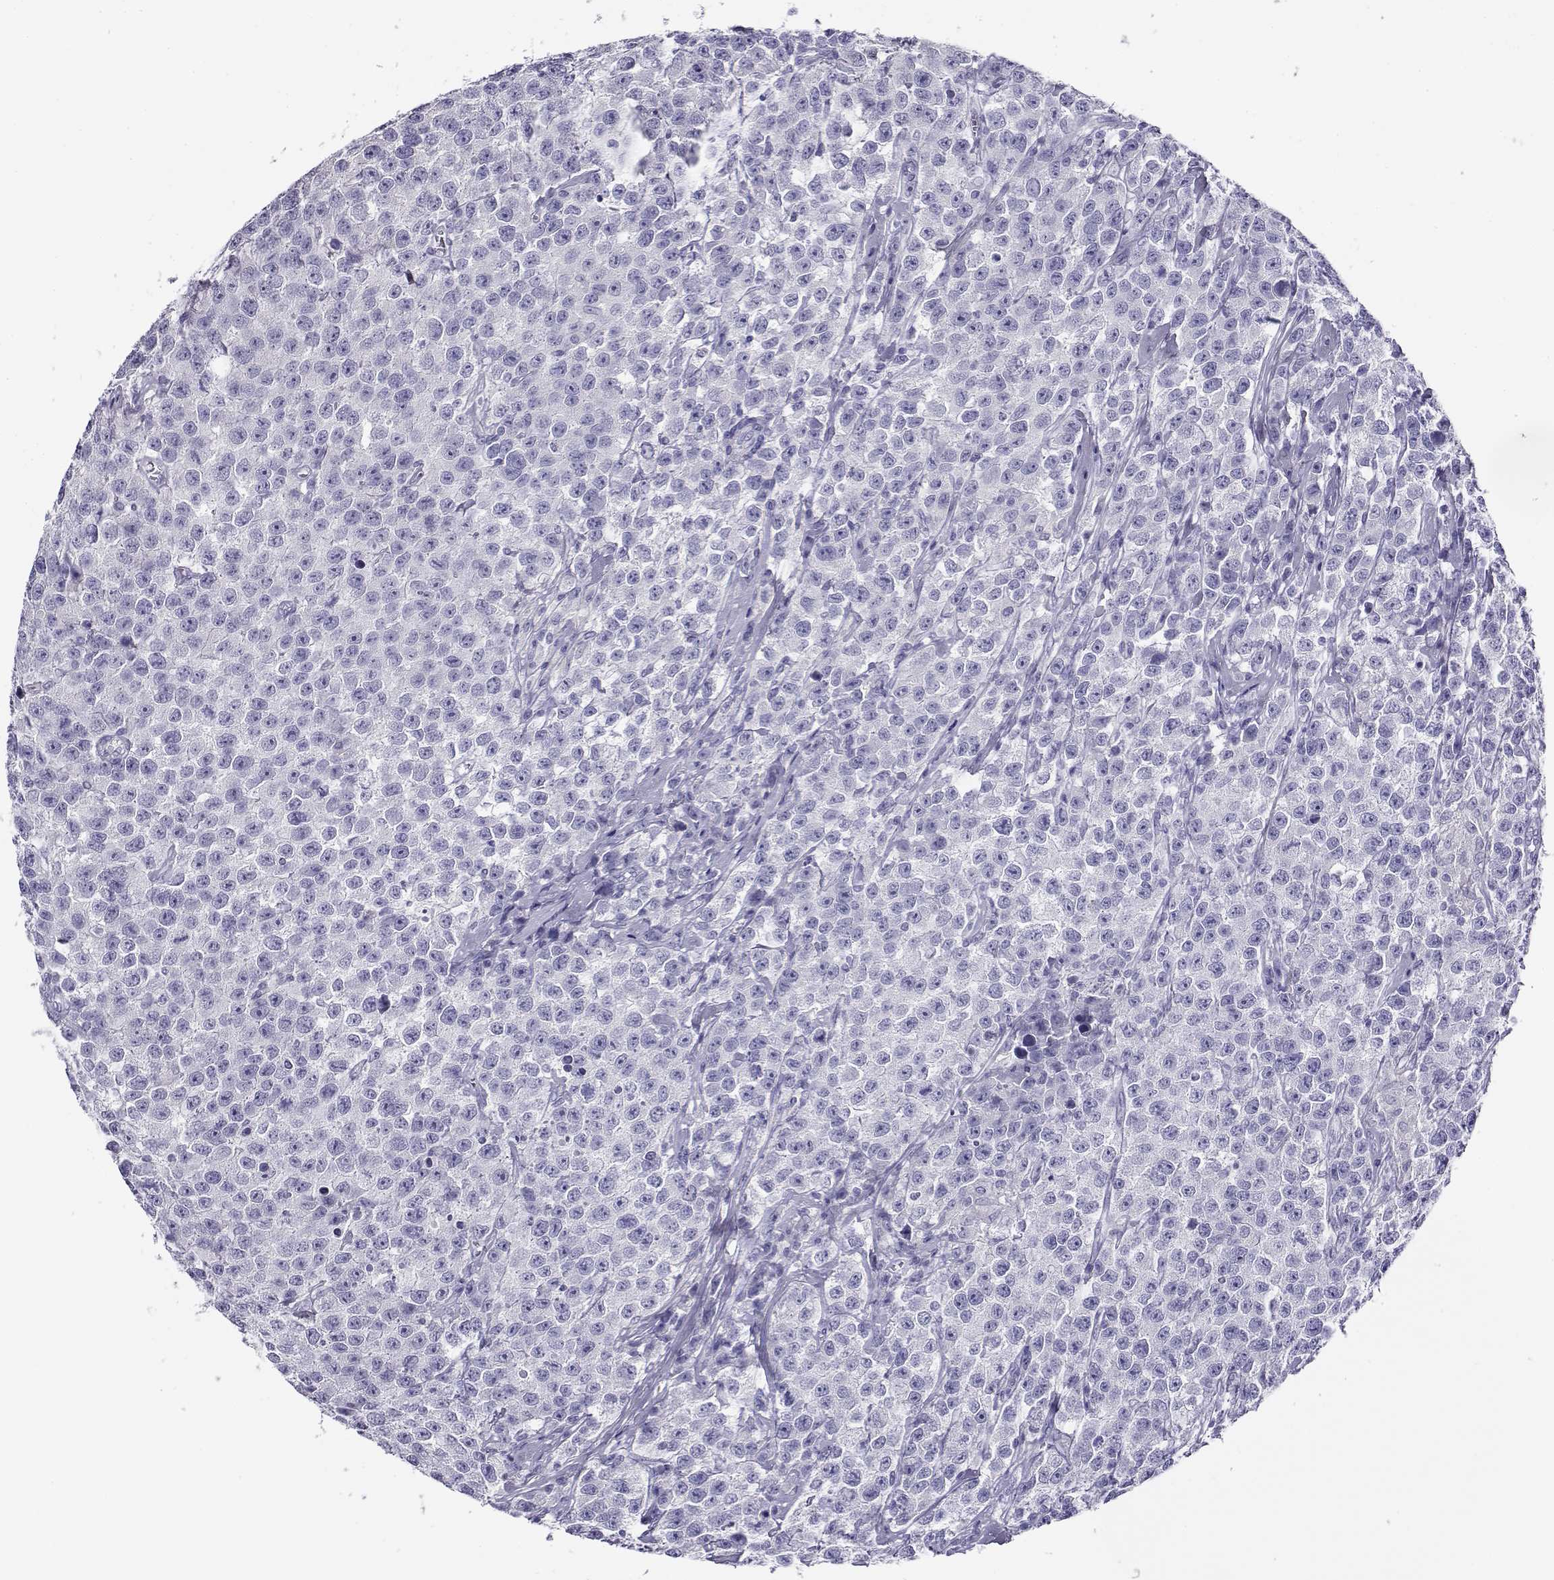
{"staining": {"intensity": "negative", "quantity": "none", "location": "none"}, "tissue": "testis cancer", "cell_type": "Tumor cells", "image_type": "cancer", "snomed": [{"axis": "morphology", "description": "Seminoma, NOS"}, {"axis": "topography", "description": "Testis"}], "caption": "Testis cancer (seminoma) was stained to show a protein in brown. There is no significant positivity in tumor cells.", "gene": "CABS1", "patient": {"sex": "male", "age": 59}}